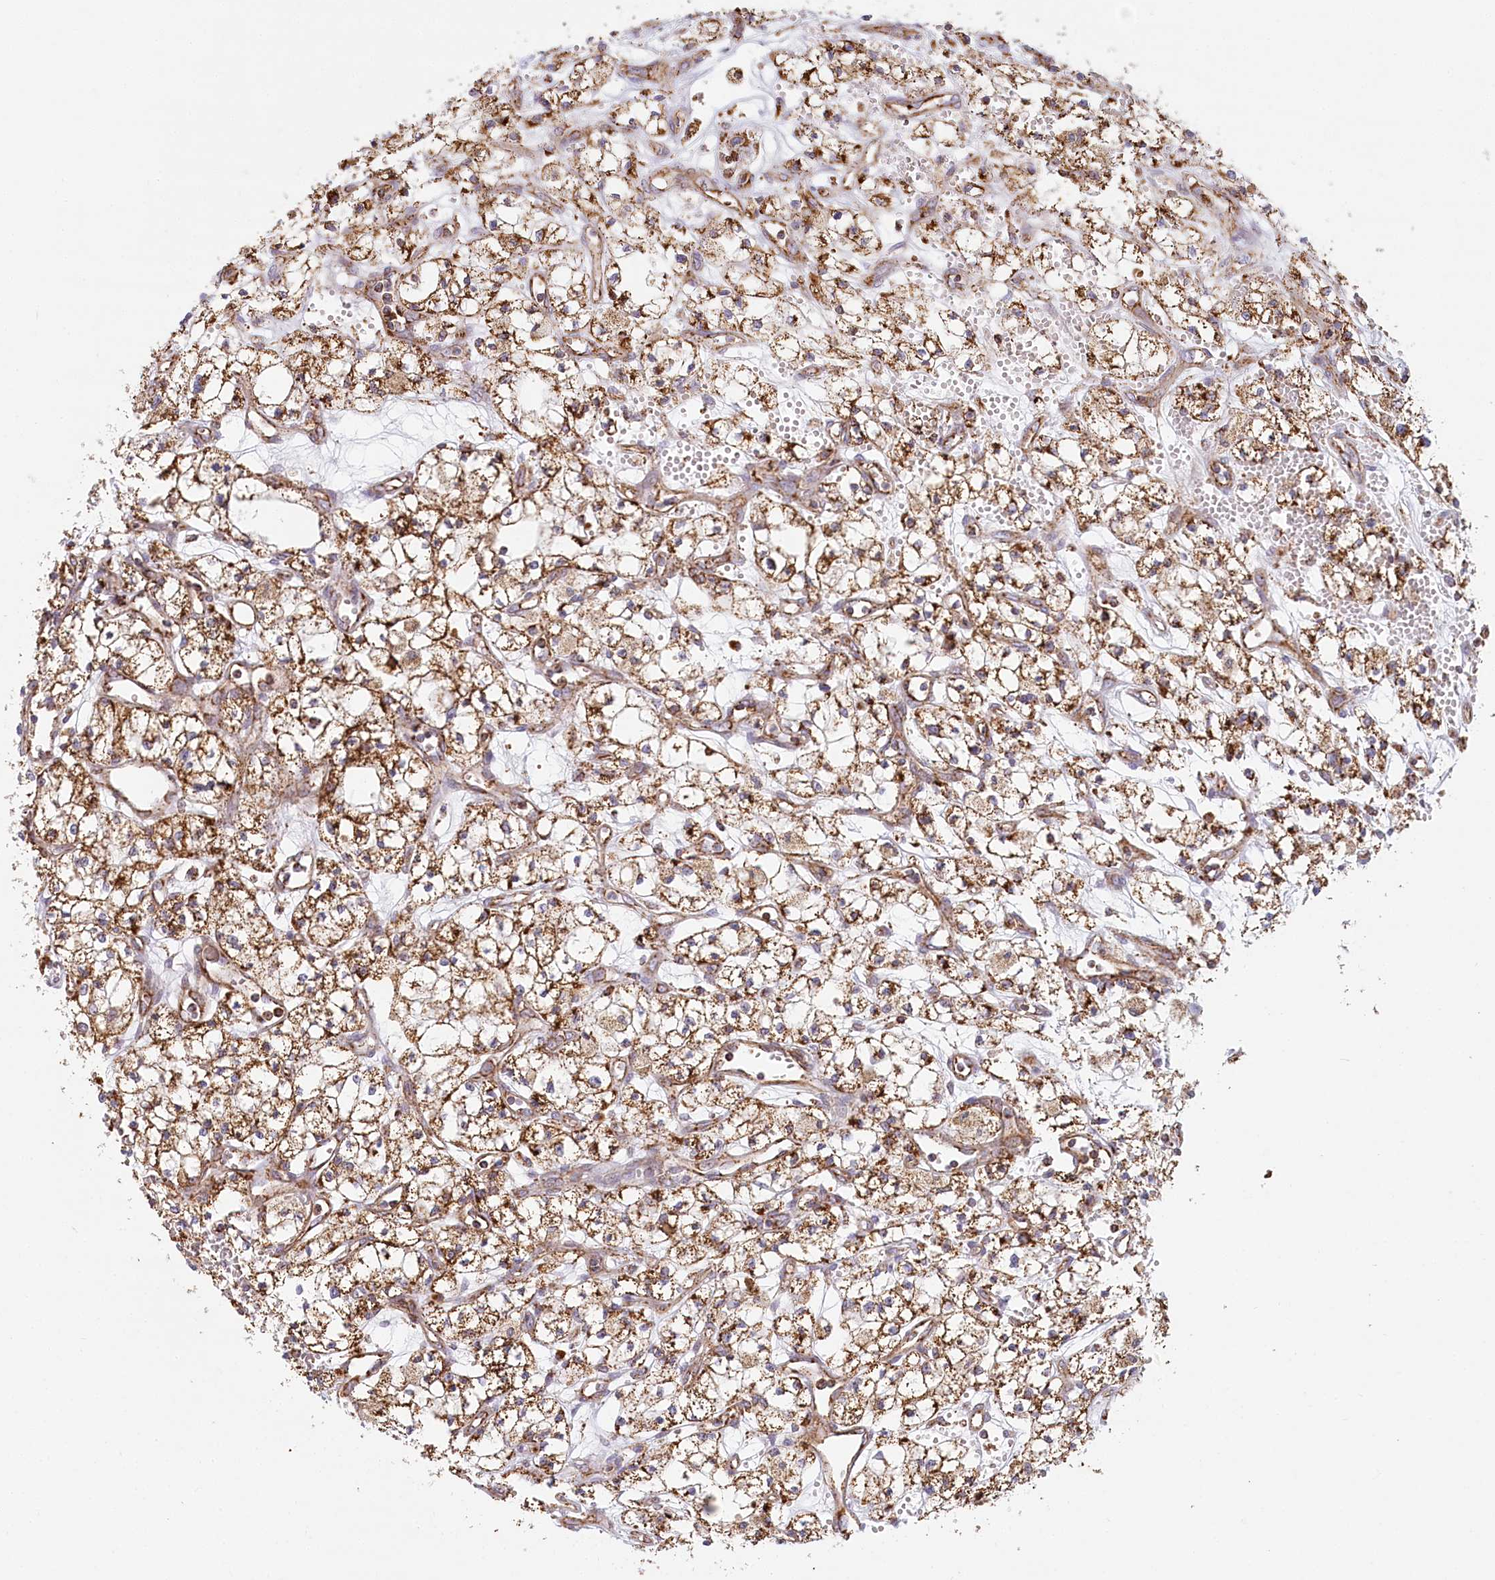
{"staining": {"intensity": "moderate", "quantity": ">75%", "location": "cytoplasmic/membranous"}, "tissue": "renal cancer", "cell_type": "Tumor cells", "image_type": "cancer", "snomed": [{"axis": "morphology", "description": "Adenocarcinoma, NOS"}, {"axis": "topography", "description": "Kidney"}], "caption": "An immunohistochemistry micrograph of neoplastic tissue is shown. Protein staining in brown highlights moderate cytoplasmic/membranous positivity in adenocarcinoma (renal) within tumor cells.", "gene": "UMPS", "patient": {"sex": "male", "age": 59}}